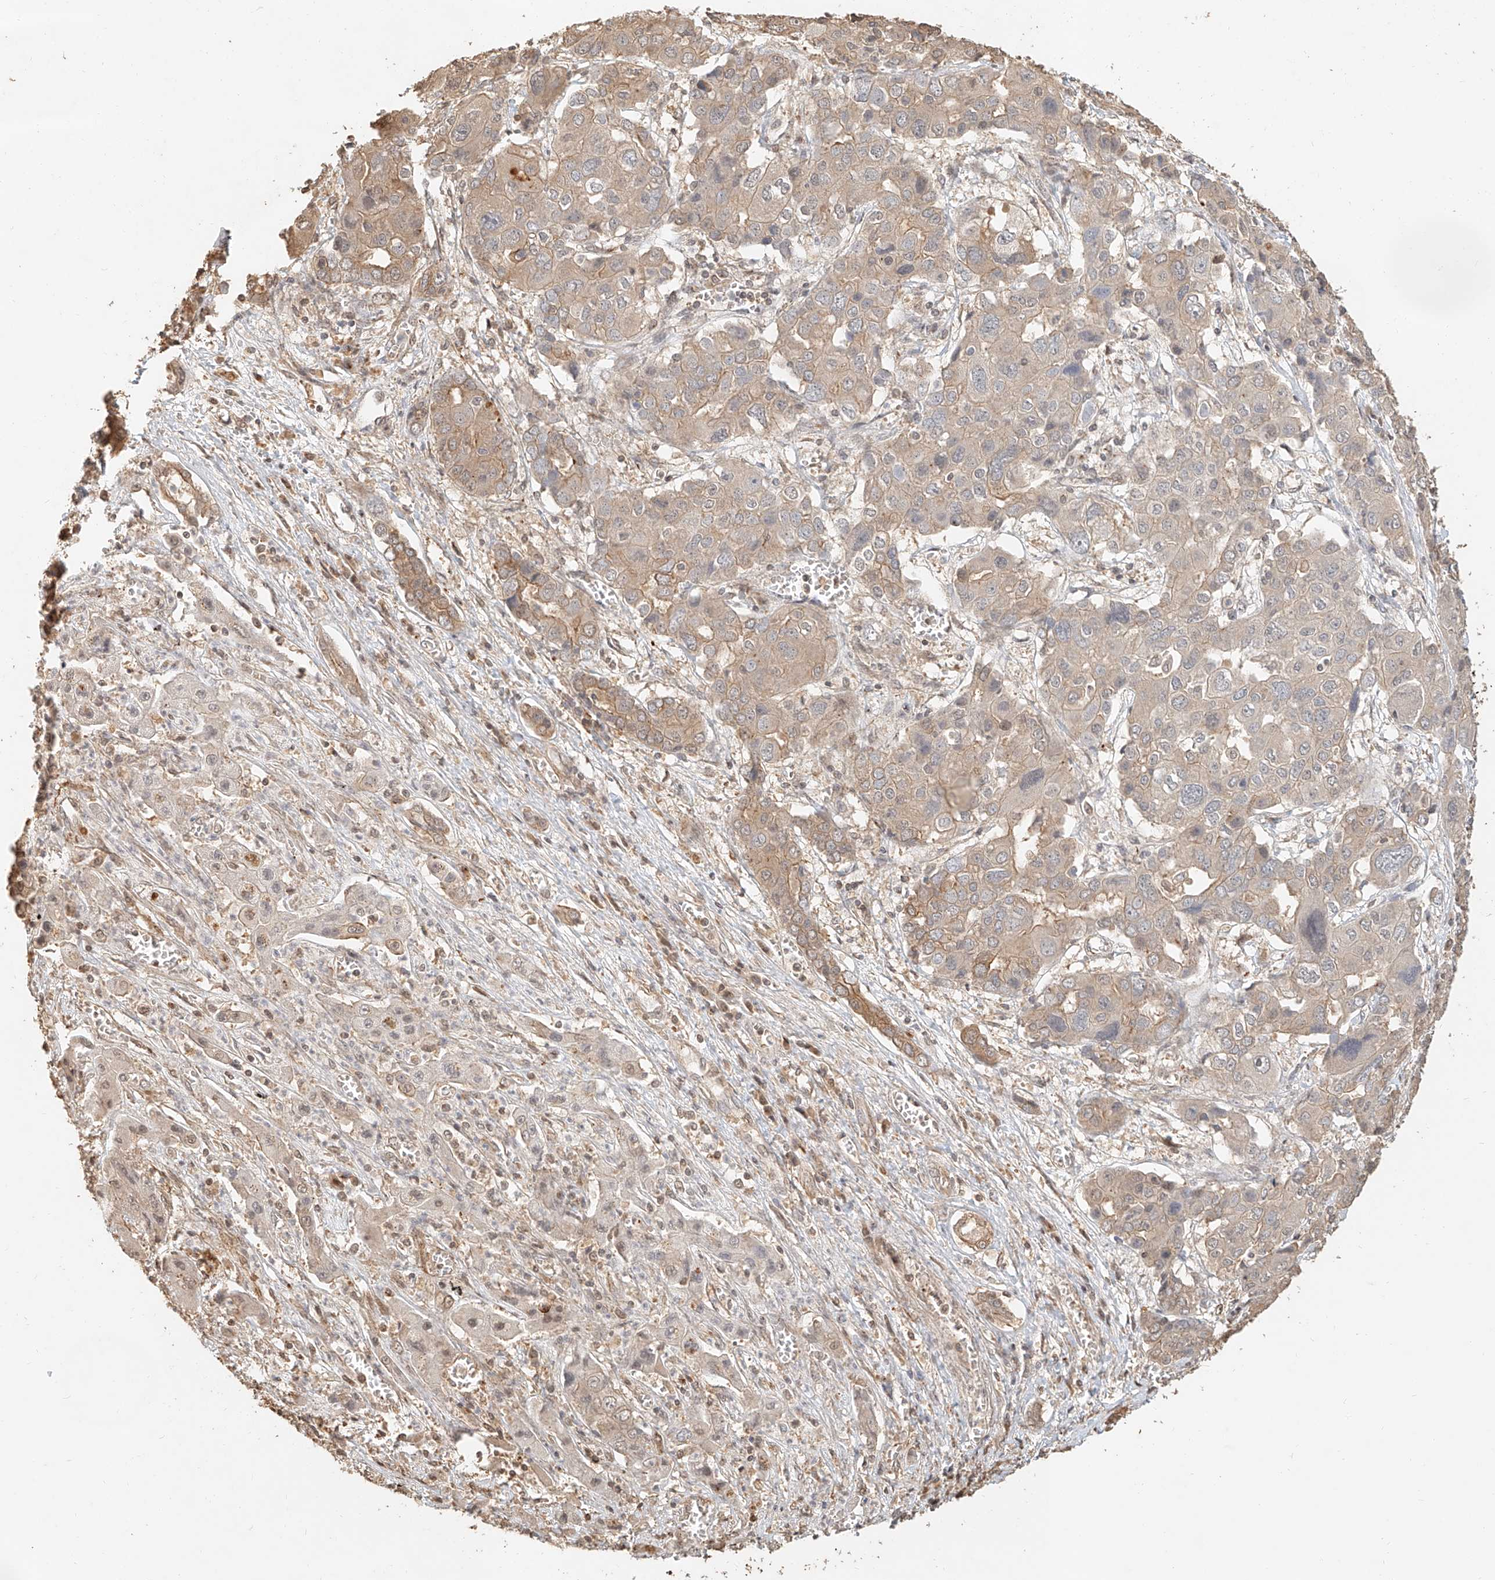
{"staining": {"intensity": "moderate", "quantity": "<25%", "location": "cytoplasmic/membranous"}, "tissue": "liver cancer", "cell_type": "Tumor cells", "image_type": "cancer", "snomed": [{"axis": "morphology", "description": "Cholangiocarcinoma"}, {"axis": "topography", "description": "Liver"}], "caption": "A high-resolution histopathology image shows immunohistochemistry staining of cholangiocarcinoma (liver), which displays moderate cytoplasmic/membranous staining in about <25% of tumor cells. (DAB = brown stain, brightfield microscopy at high magnification).", "gene": "NAP1L1", "patient": {"sex": "male", "age": 67}}